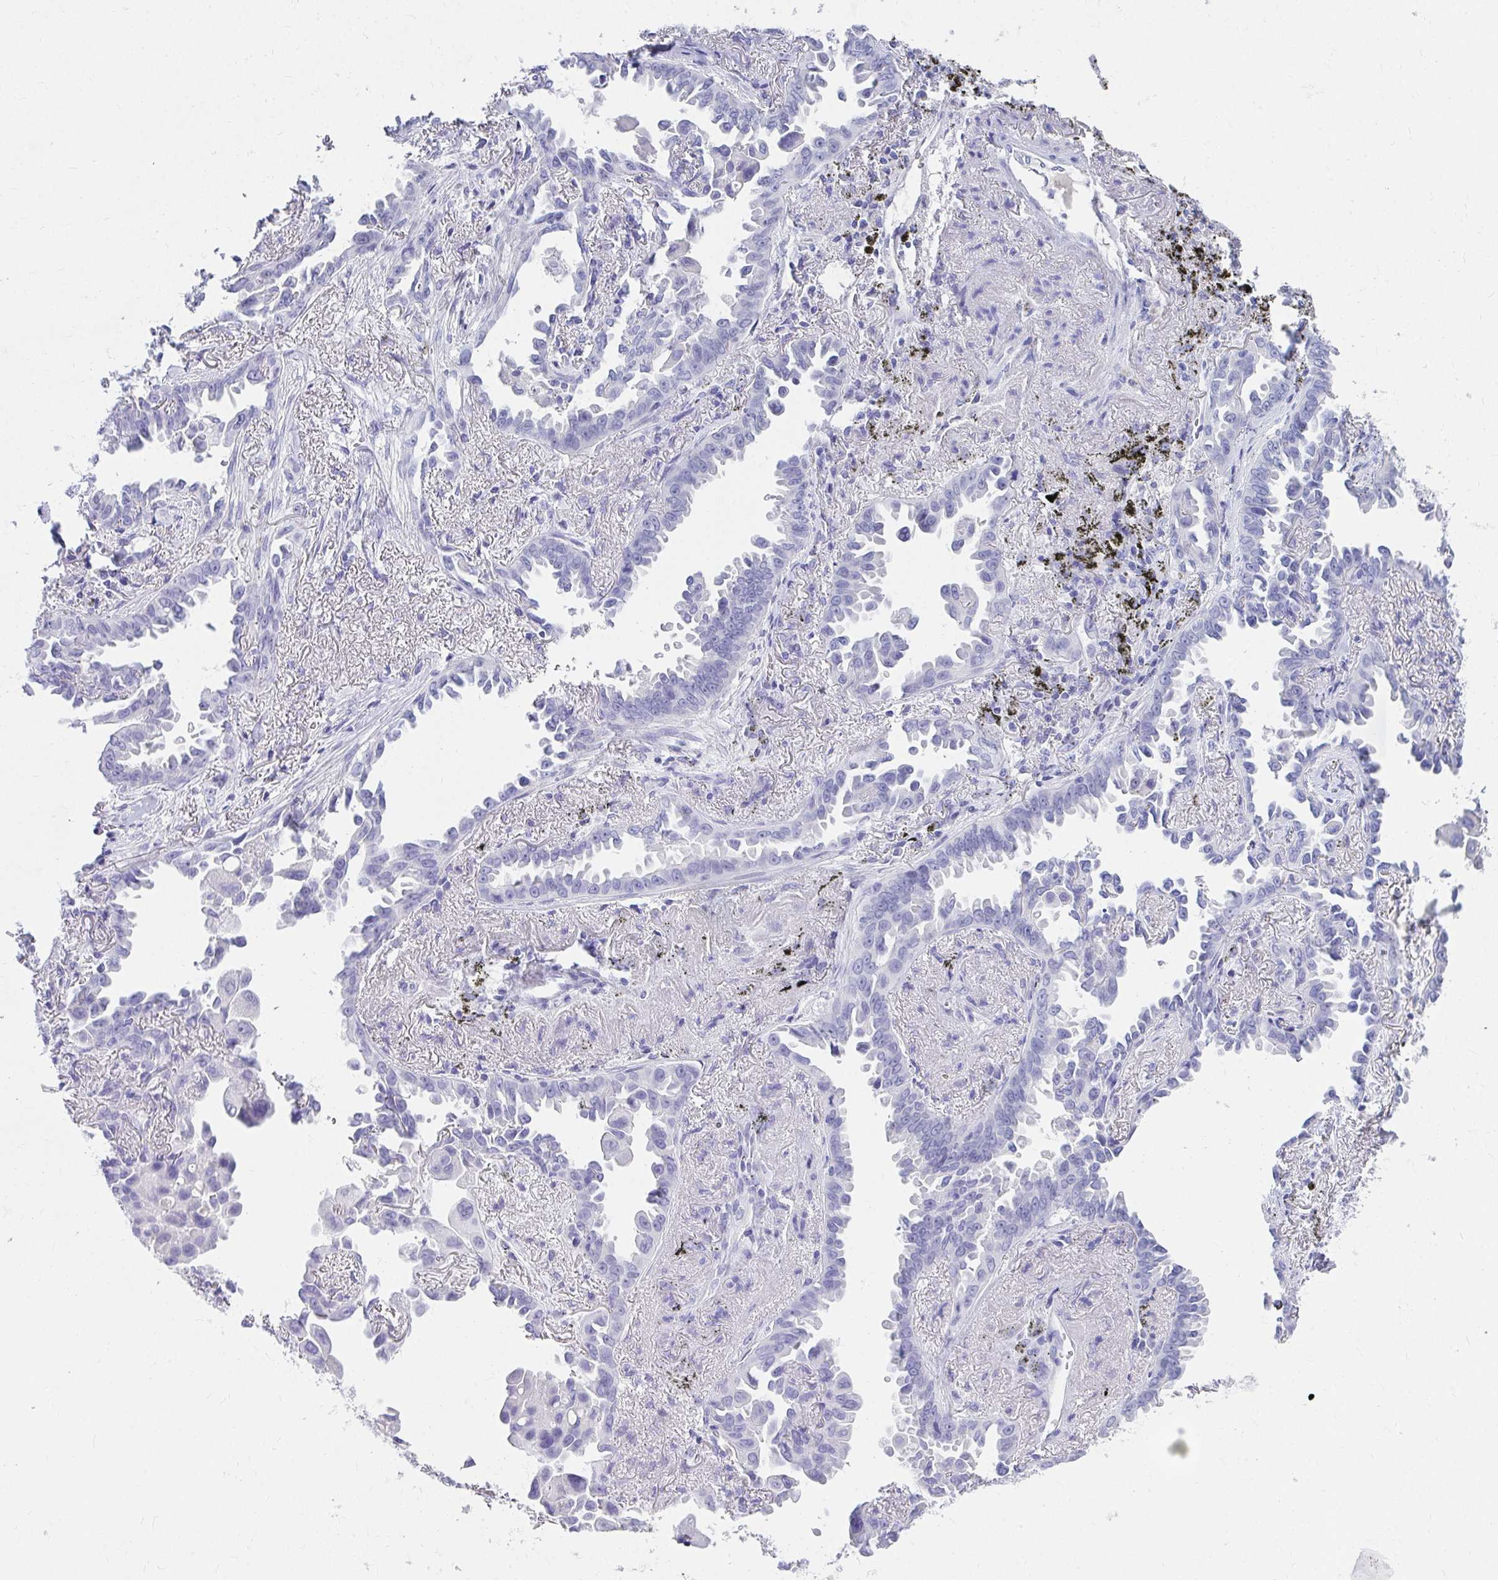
{"staining": {"intensity": "negative", "quantity": "none", "location": "none"}, "tissue": "lung cancer", "cell_type": "Tumor cells", "image_type": "cancer", "snomed": [{"axis": "morphology", "description": "Adenocarcinoma, NOS"}, {"axis": "topography", "description": "Lung"}], "caption": "The photomicrograph reveals no significant positivity in tumor cells of lung adenocarcinoma. (DAB (3,3'-diaminobenzidine) immunohistochemistry (IHC), high magnification).", "gene": "DPEP3", "patient": {"sex": "male", "age": 68}}